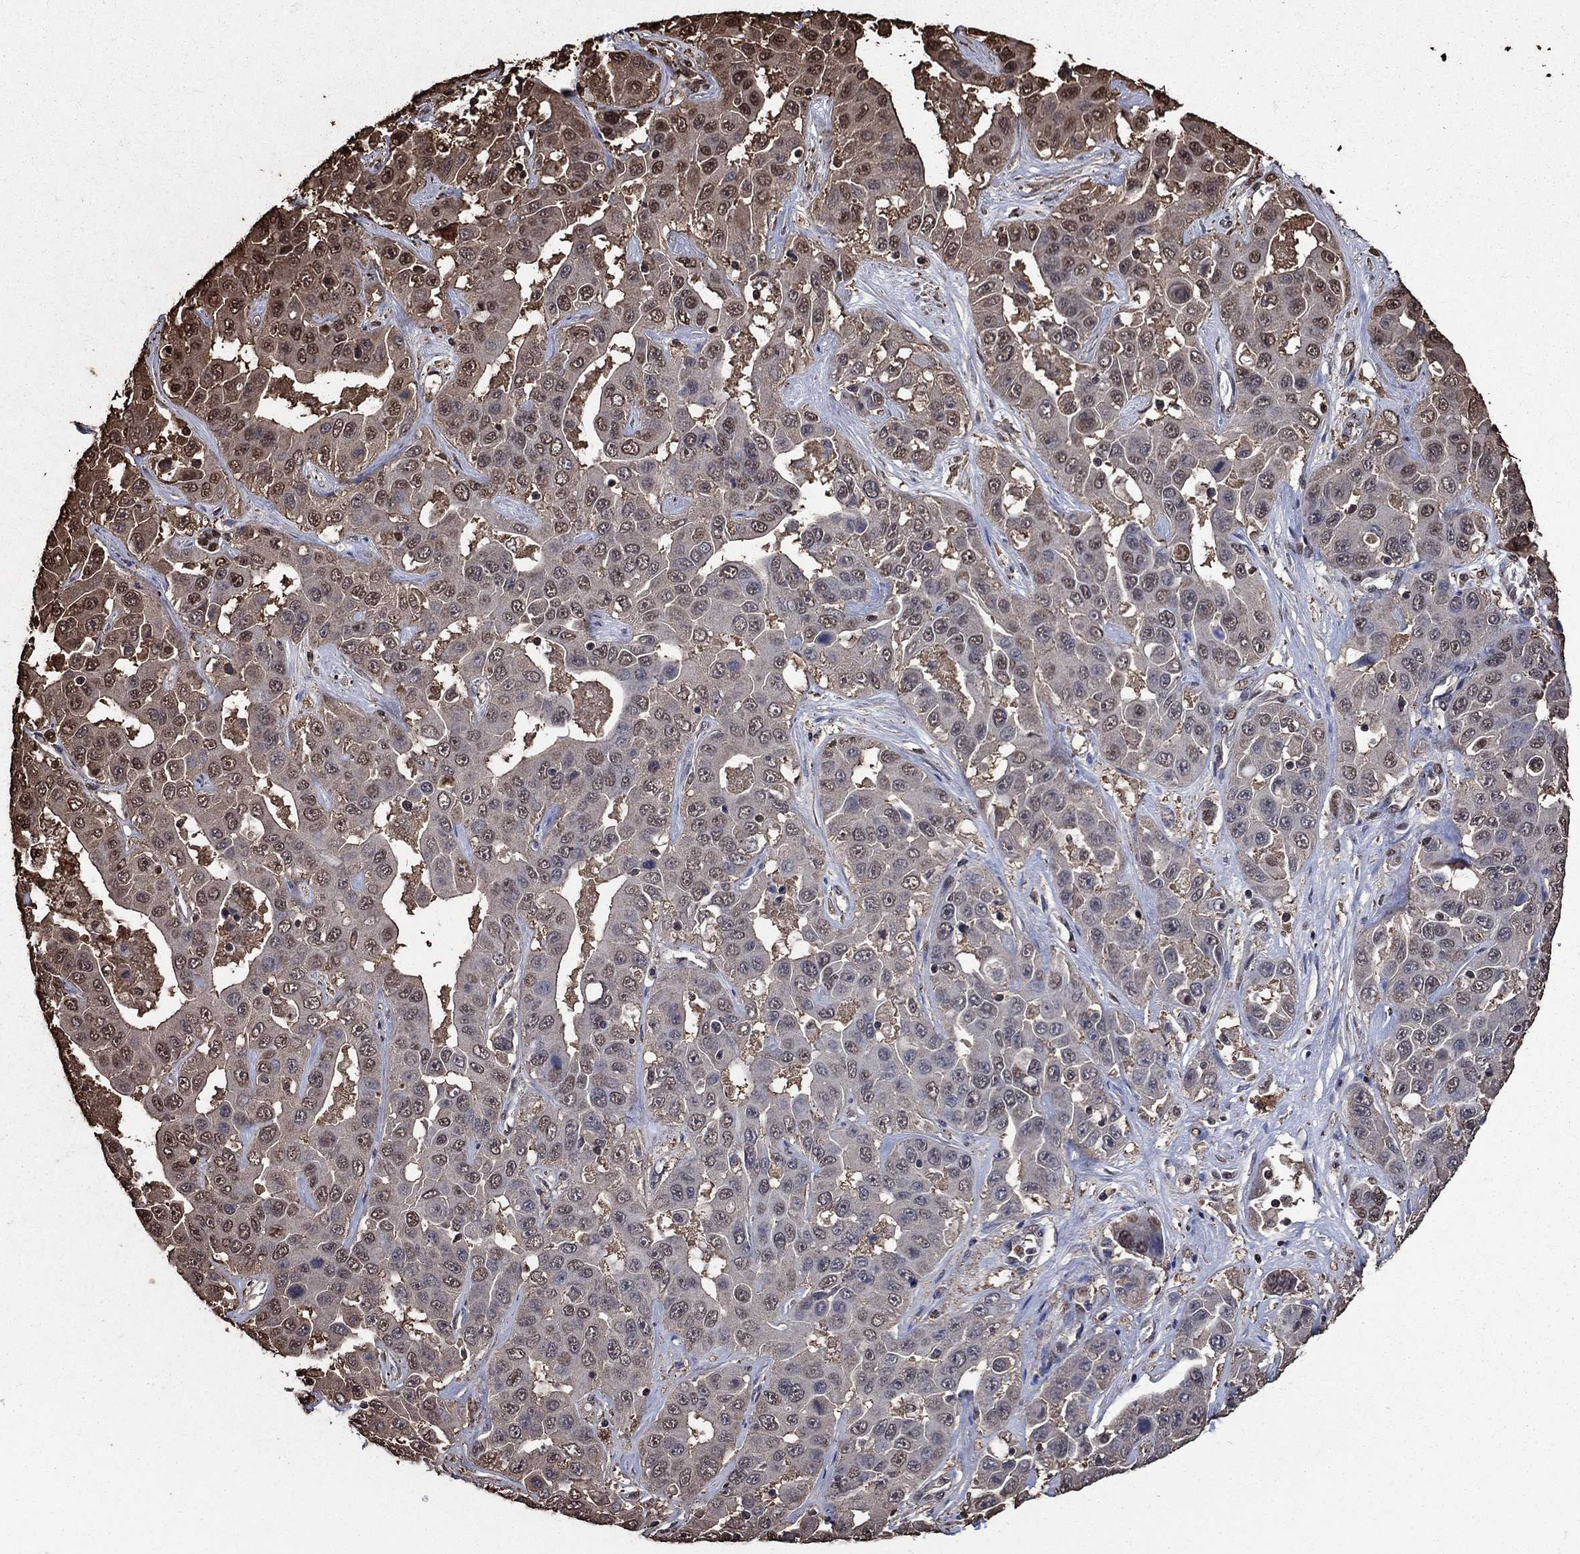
{"staining": {"intensity": "moderate", "quantity": "25%-75%", "location": "nuclear"}, "tissue": "liver cancer", "cell_type": "Tumor cells", "image_type": "cancer", "snomed": [{"axis": "morphology", "description": "Cholangiocarcinoma"}, {"axis": "topography", "description": "Liver"}], "caption": "Protein expression analysis of human cholangiocarcinoma (liver) reveals moderate nuclear staining in approximately 25%-75% of tumor cells.", "gene": "GAPDH", "patient": {"sex": "female", "age": 52}}